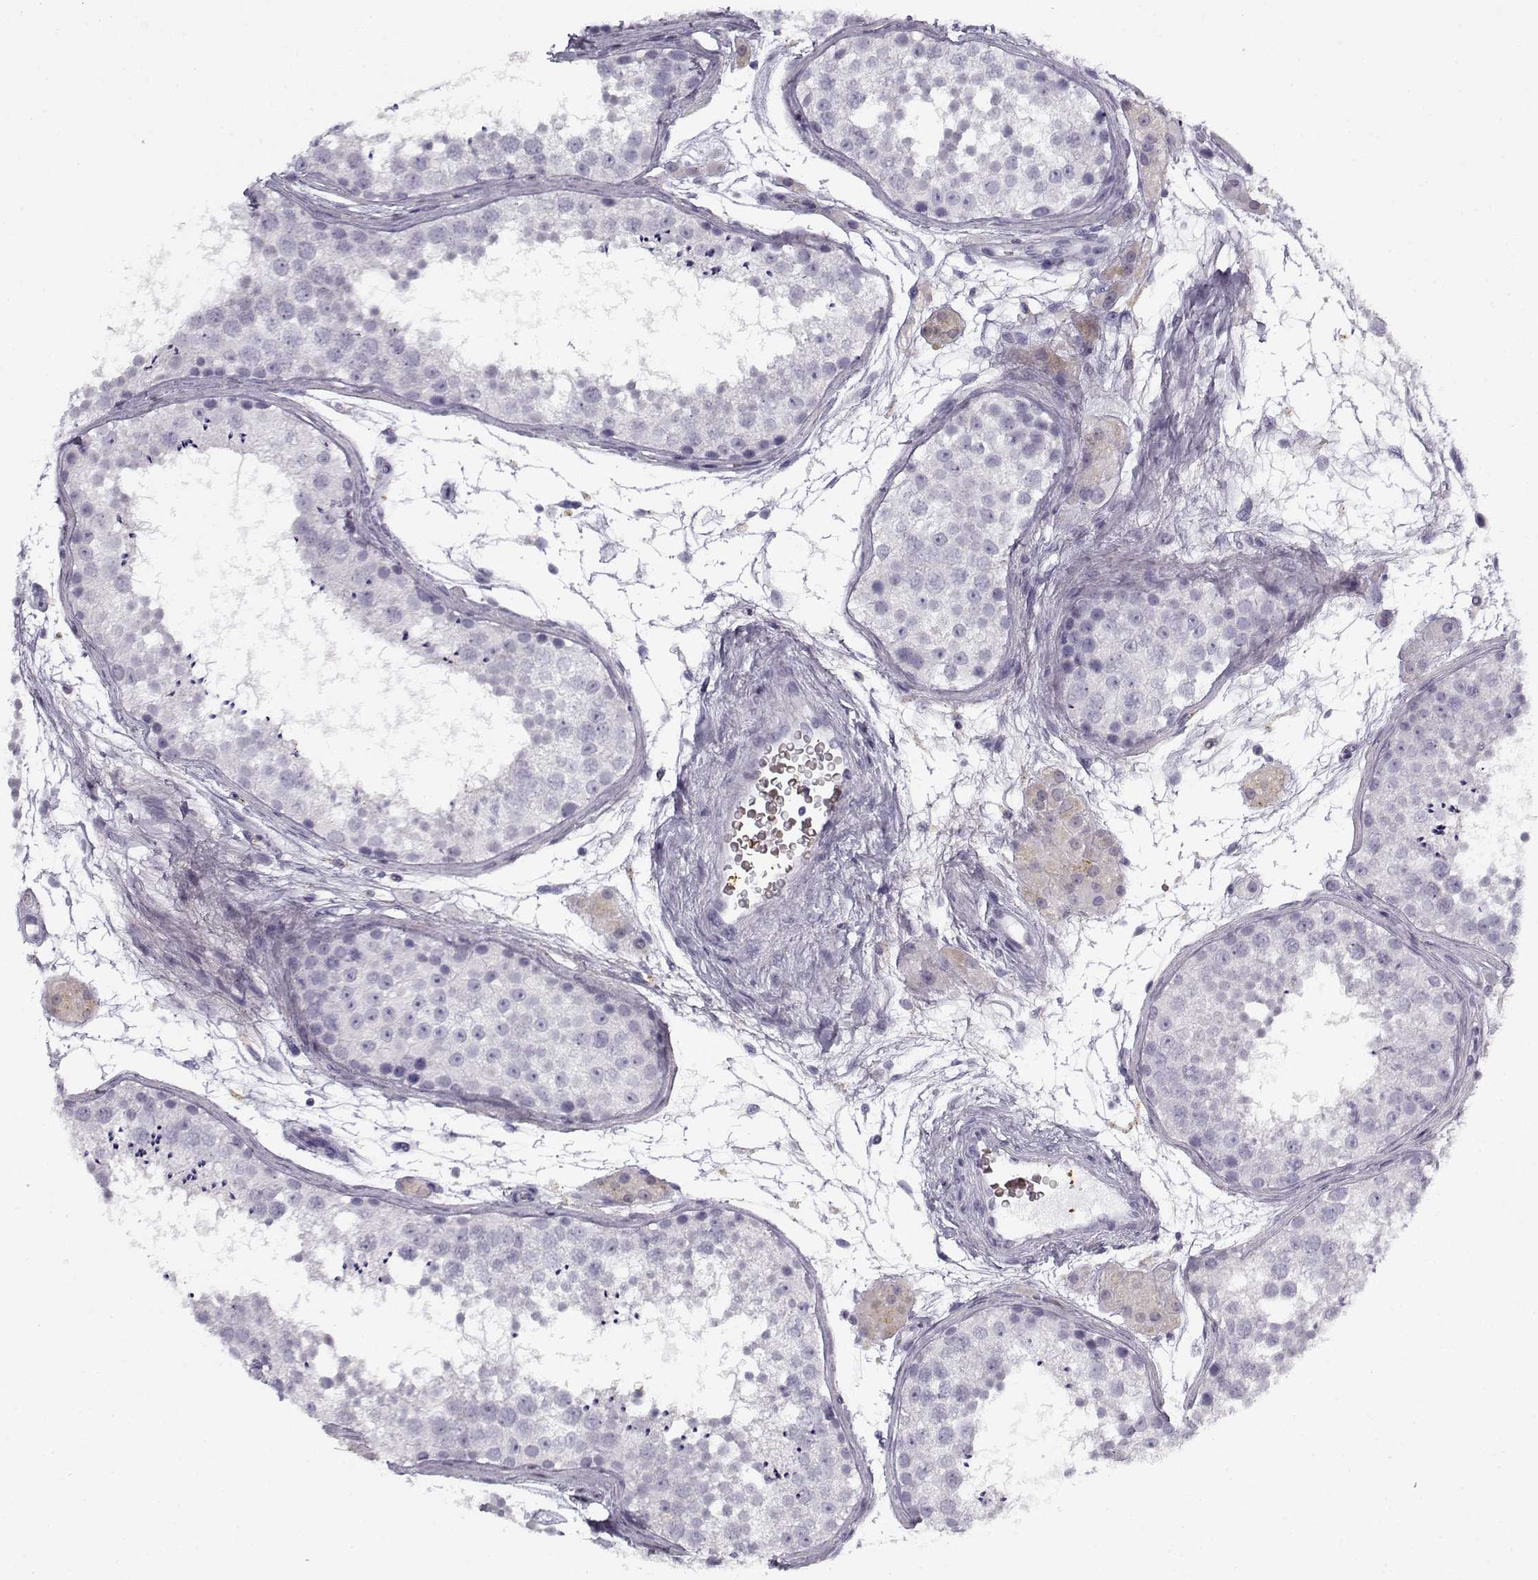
{"staining": {"intensity": "negative", "quantity": "none", "location": "none"}, "tissue": "testis", "cell_type": "Cells in seminiferous ducts", "image_type": "normal", "snomed": [{"axis": "morphology", "description": "Normal tissue, NOS"}, {"axis": "topography", "description": "Testis"}], "caption": "An immunohistochemistry image of unremarkable testis is shown. There is no staining in cells in seminiferous ducts of testis.", "gene": "SNCA", "patient": {"sex": "male", "age": 41}}